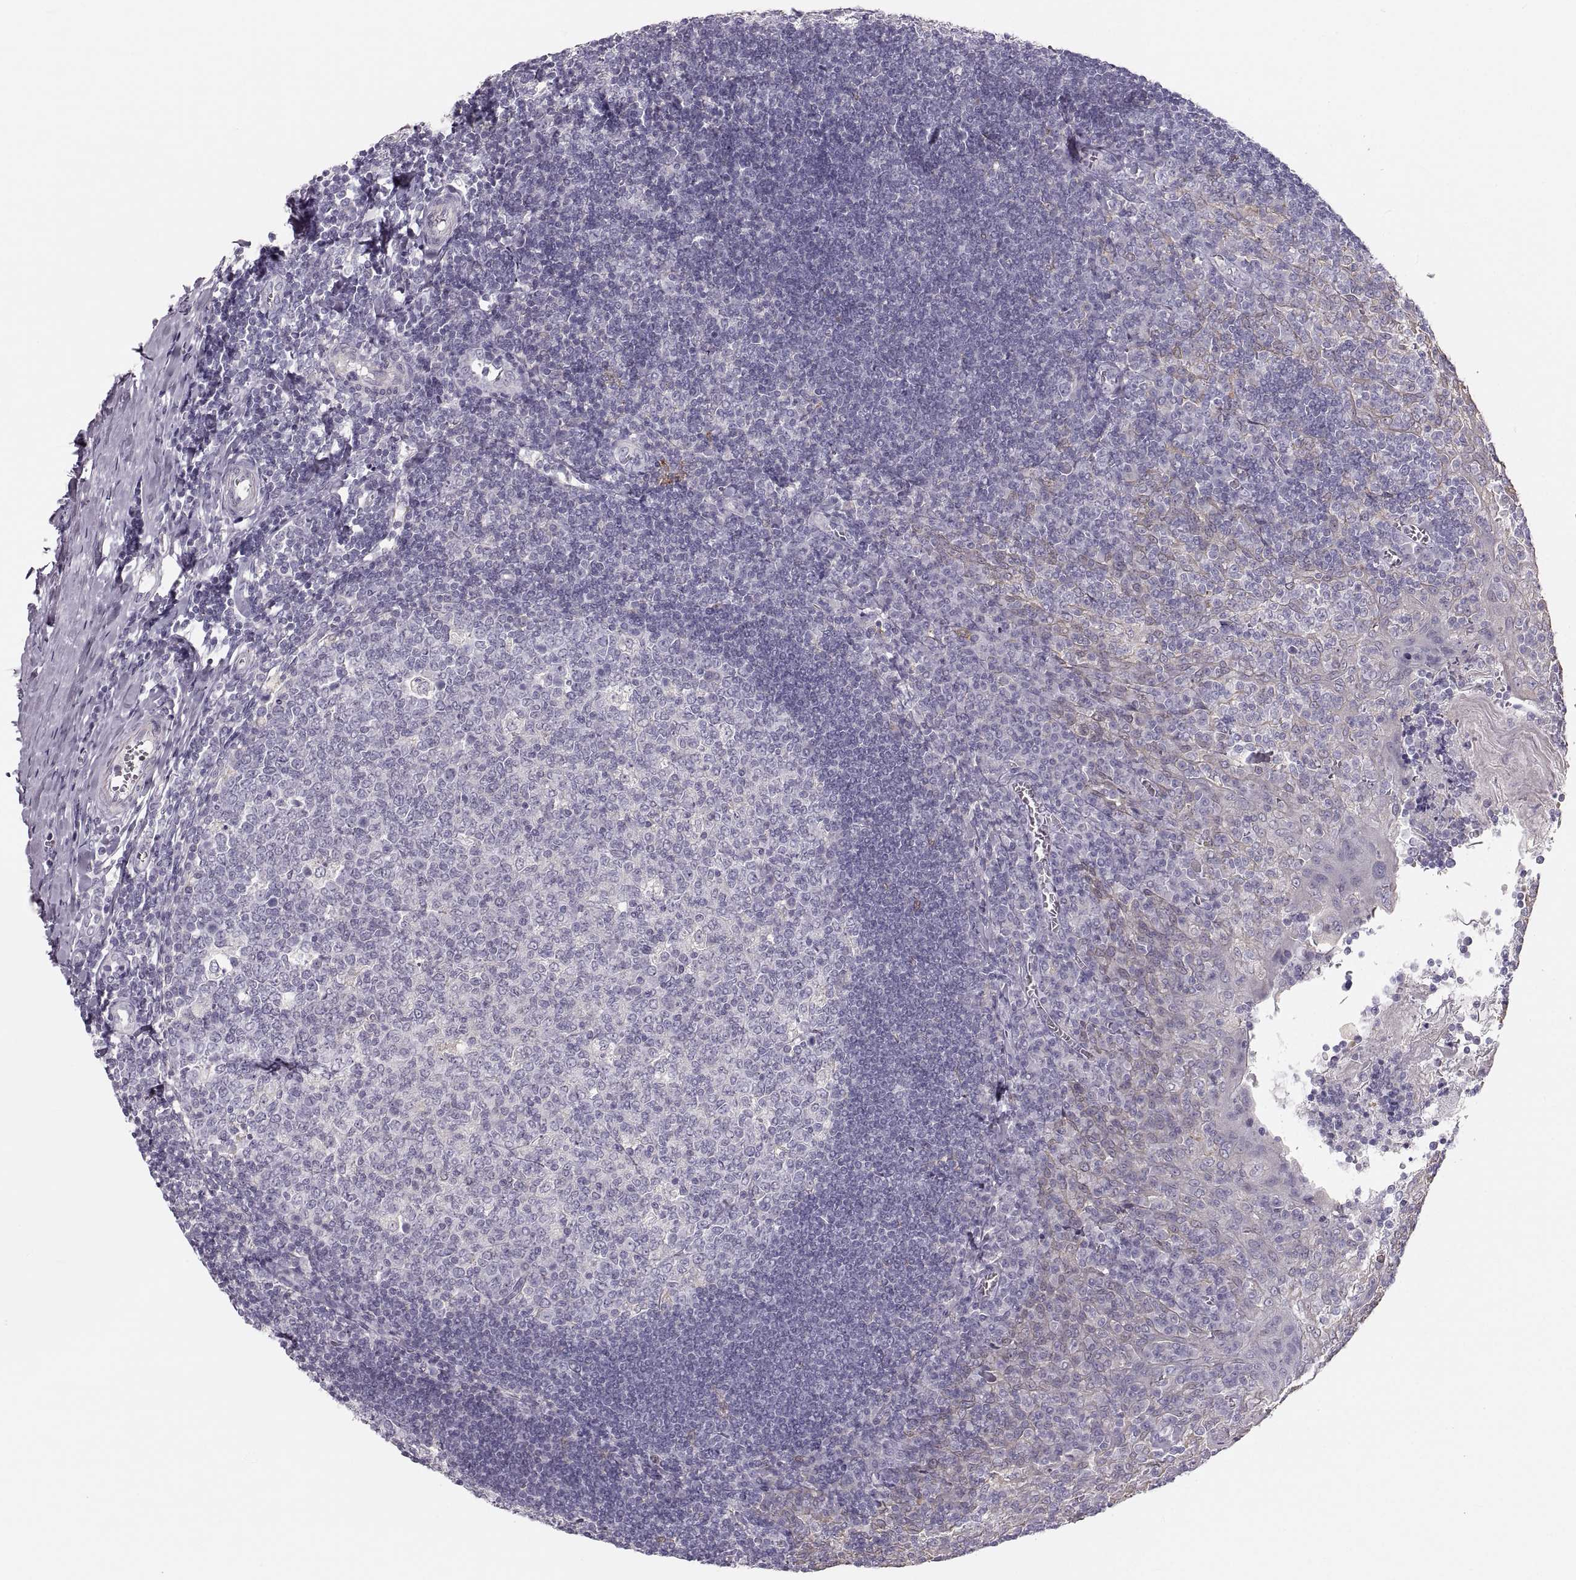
{"staining": {"intensity": "negative", "quantity": "none", "location": "none"}, "tissue": "tonsil", "cell_type": "Germinal center cells", "image_type": "normal", "snomed": [{"axis": "morphology", "description": "Normal tissue, NOS"}, {"axis": "topography", "description": "Tonsil"}], "caption": "This is an immunohistochemistry photomicrograph of benign human tonsil. There is no expression in germinal center cells.", "gene": "RUNDC3A", "patient": {"sex": "female", "age": 12}}